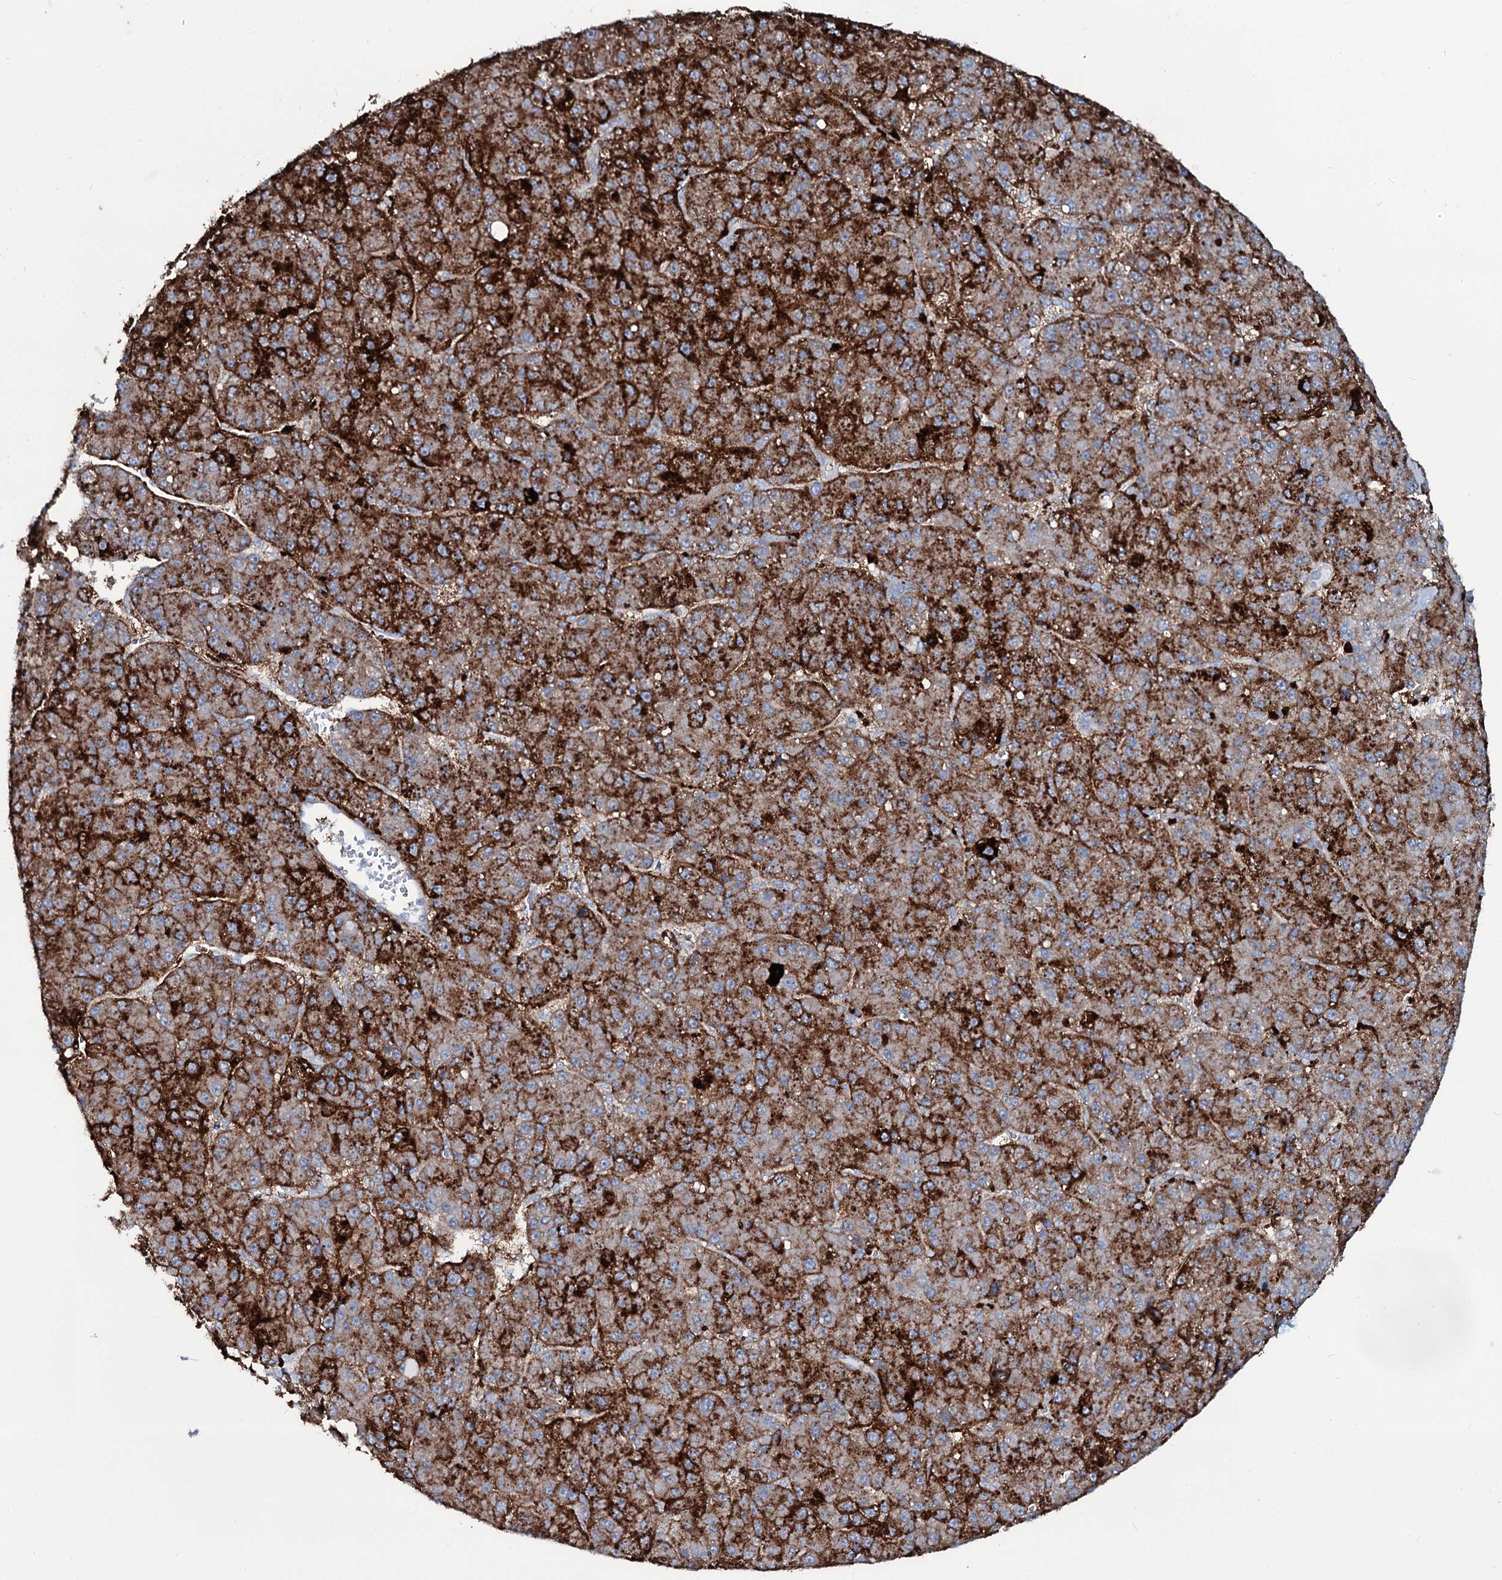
{"staining": {"intensity": "strong", "quantity": ">75%", "location": "cytoplasmic/membranous"}, "tissue": "liver cancer", "cell_type": "Tumor cells", "image_type": "cancer", "snomed": [{"axis": "morphology", "description": "Carcinoma, Hepatocellular, NOS"}, {"axis": "topography", "description": "Liver"}], "caption": "Liver cancer (hepatocellular carcinoma) stained for a protein shows strong cytoplasmic/membranous positivity in tumor cells.", "gene": "OSBPL2", "patient": {"sex": "male", "age": 67}}